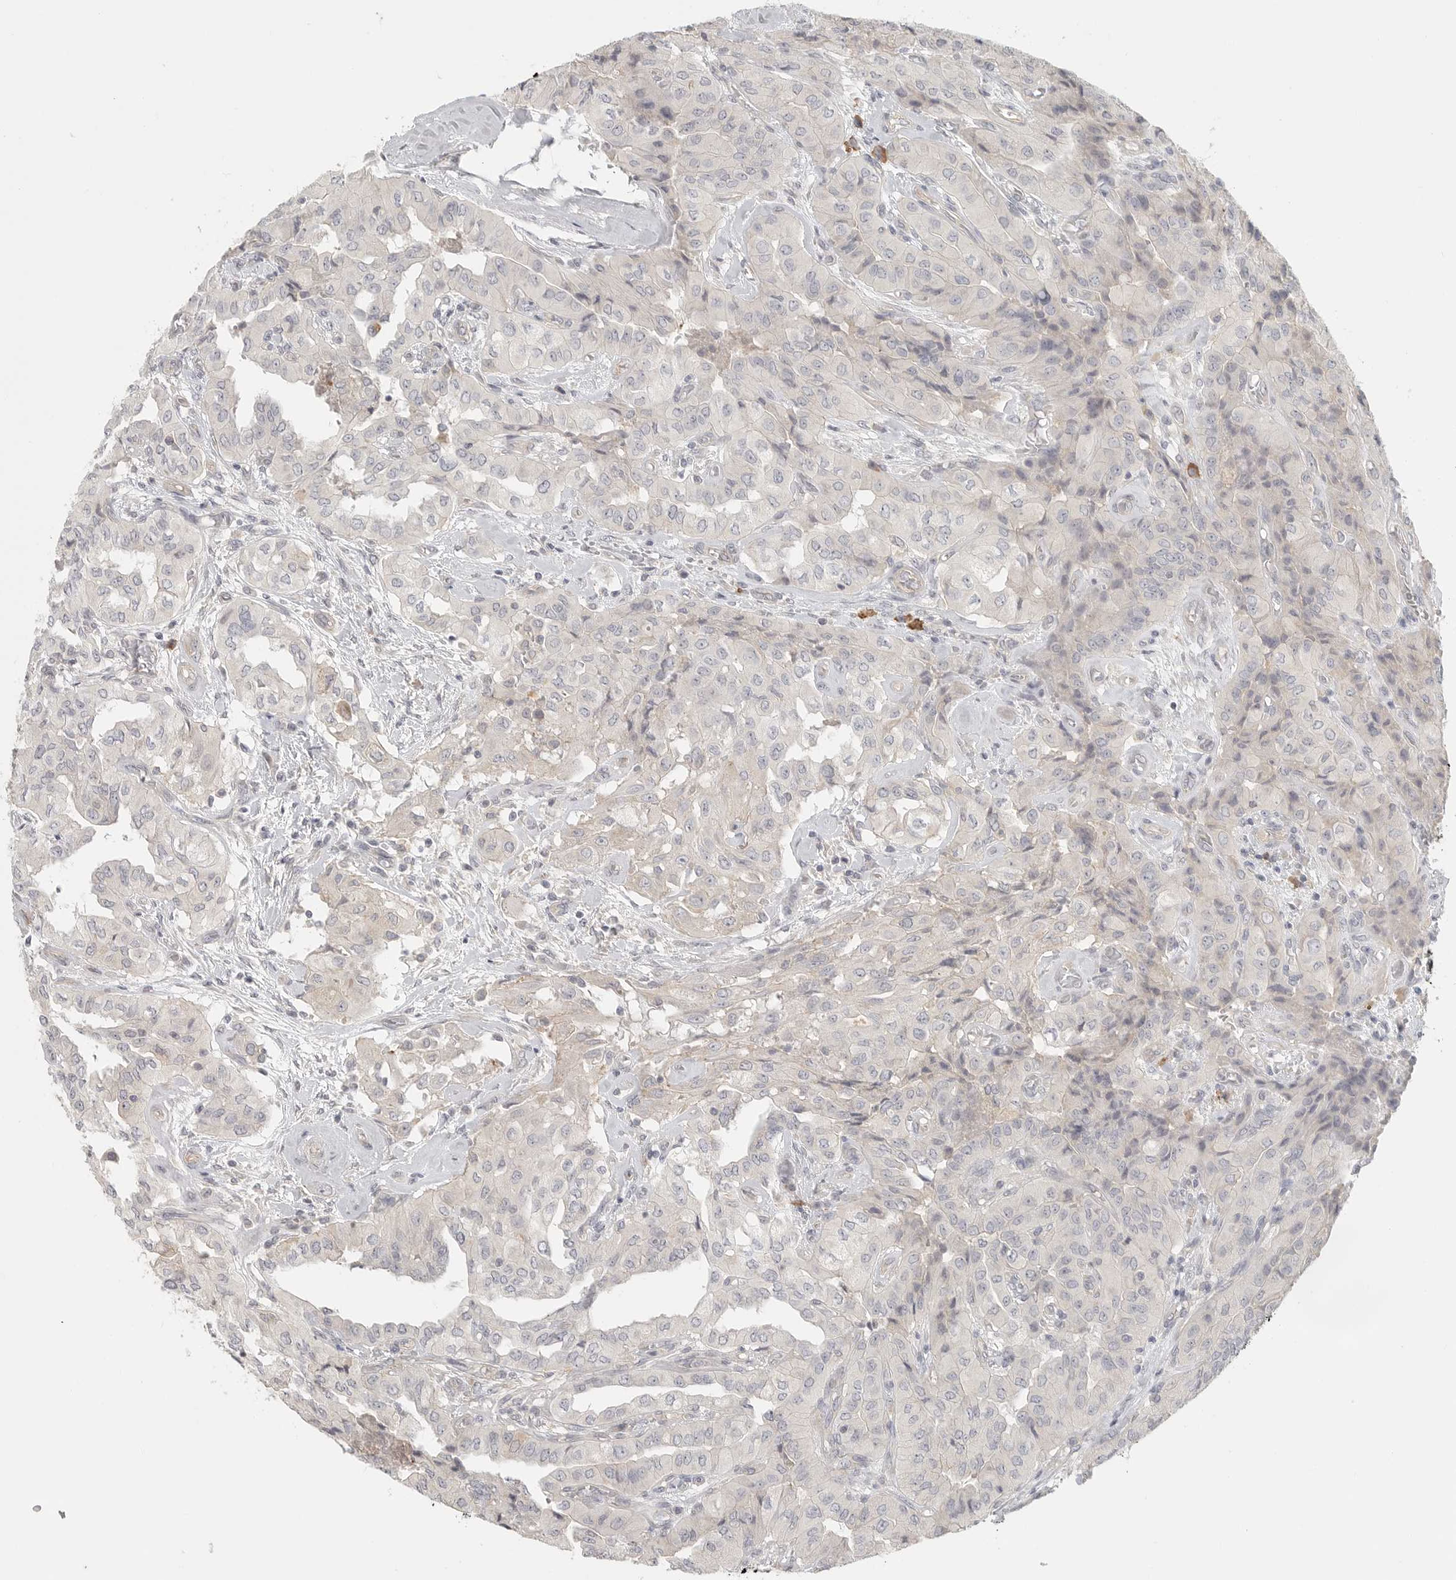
{"staining": {"intensity": "negative", "quantity": "none", "location": "none"}, "tissue": "thyroid cancer", "cell_type": "Tumor cells", "image_type": "cancer", "snomed": [{"axis": "morphology", "description": "Papillary adenocarcinoma, NOS"}, {"axis": "topography", "description": "Thyroid gland"}], "caption": "A high-resolution photomicrograph shows immunohistochemistry staining of thyroid papillary adenocarcinoma, which demonstrates no significant positivity in tumor cells.", "gene": "SLC25A36", "patient": {"sex": "female", "age": 59}}